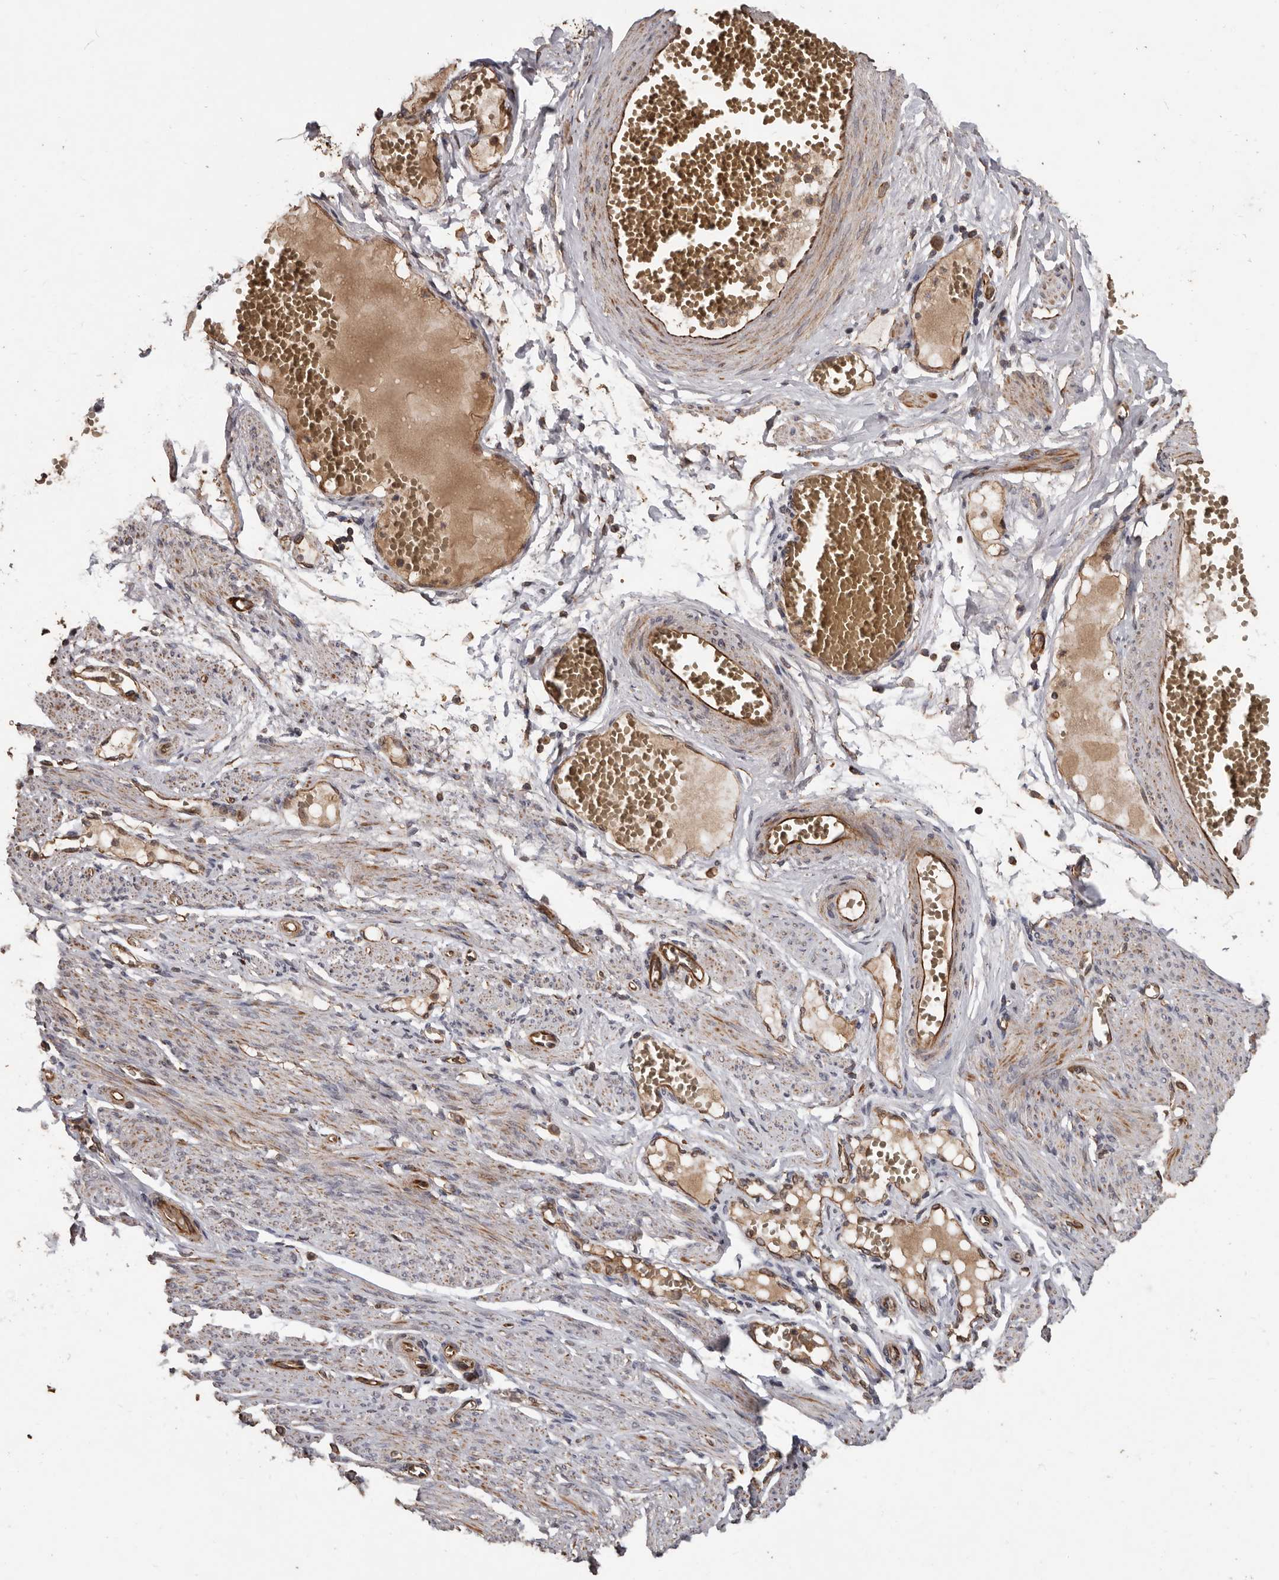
{"staining": {"intensity": "moderate", "quantity": "25%-75%", "location": "cytoplasmic/membranous"}, "tissue": "adipose tissue", "cell_type": "Adipocytes", "image_type": "normal", "snomed": [{"axis": "morphology", "description": "Normal tissue, NOS"}, {"axis": "topography", "description": "Smooth muscle"}, {"axis": "topography", "description": "Peripheral nerve tissue"}], "caption": "The image exhibits immunohistochemical staining of unremarkable adipose tissue. There is moderate cytoplasmic/membranous staining is identified in approximately 25%-75% of adipocytes.", "gene": "BRAT1", "patient": {"sex": "female", "age": 39}}